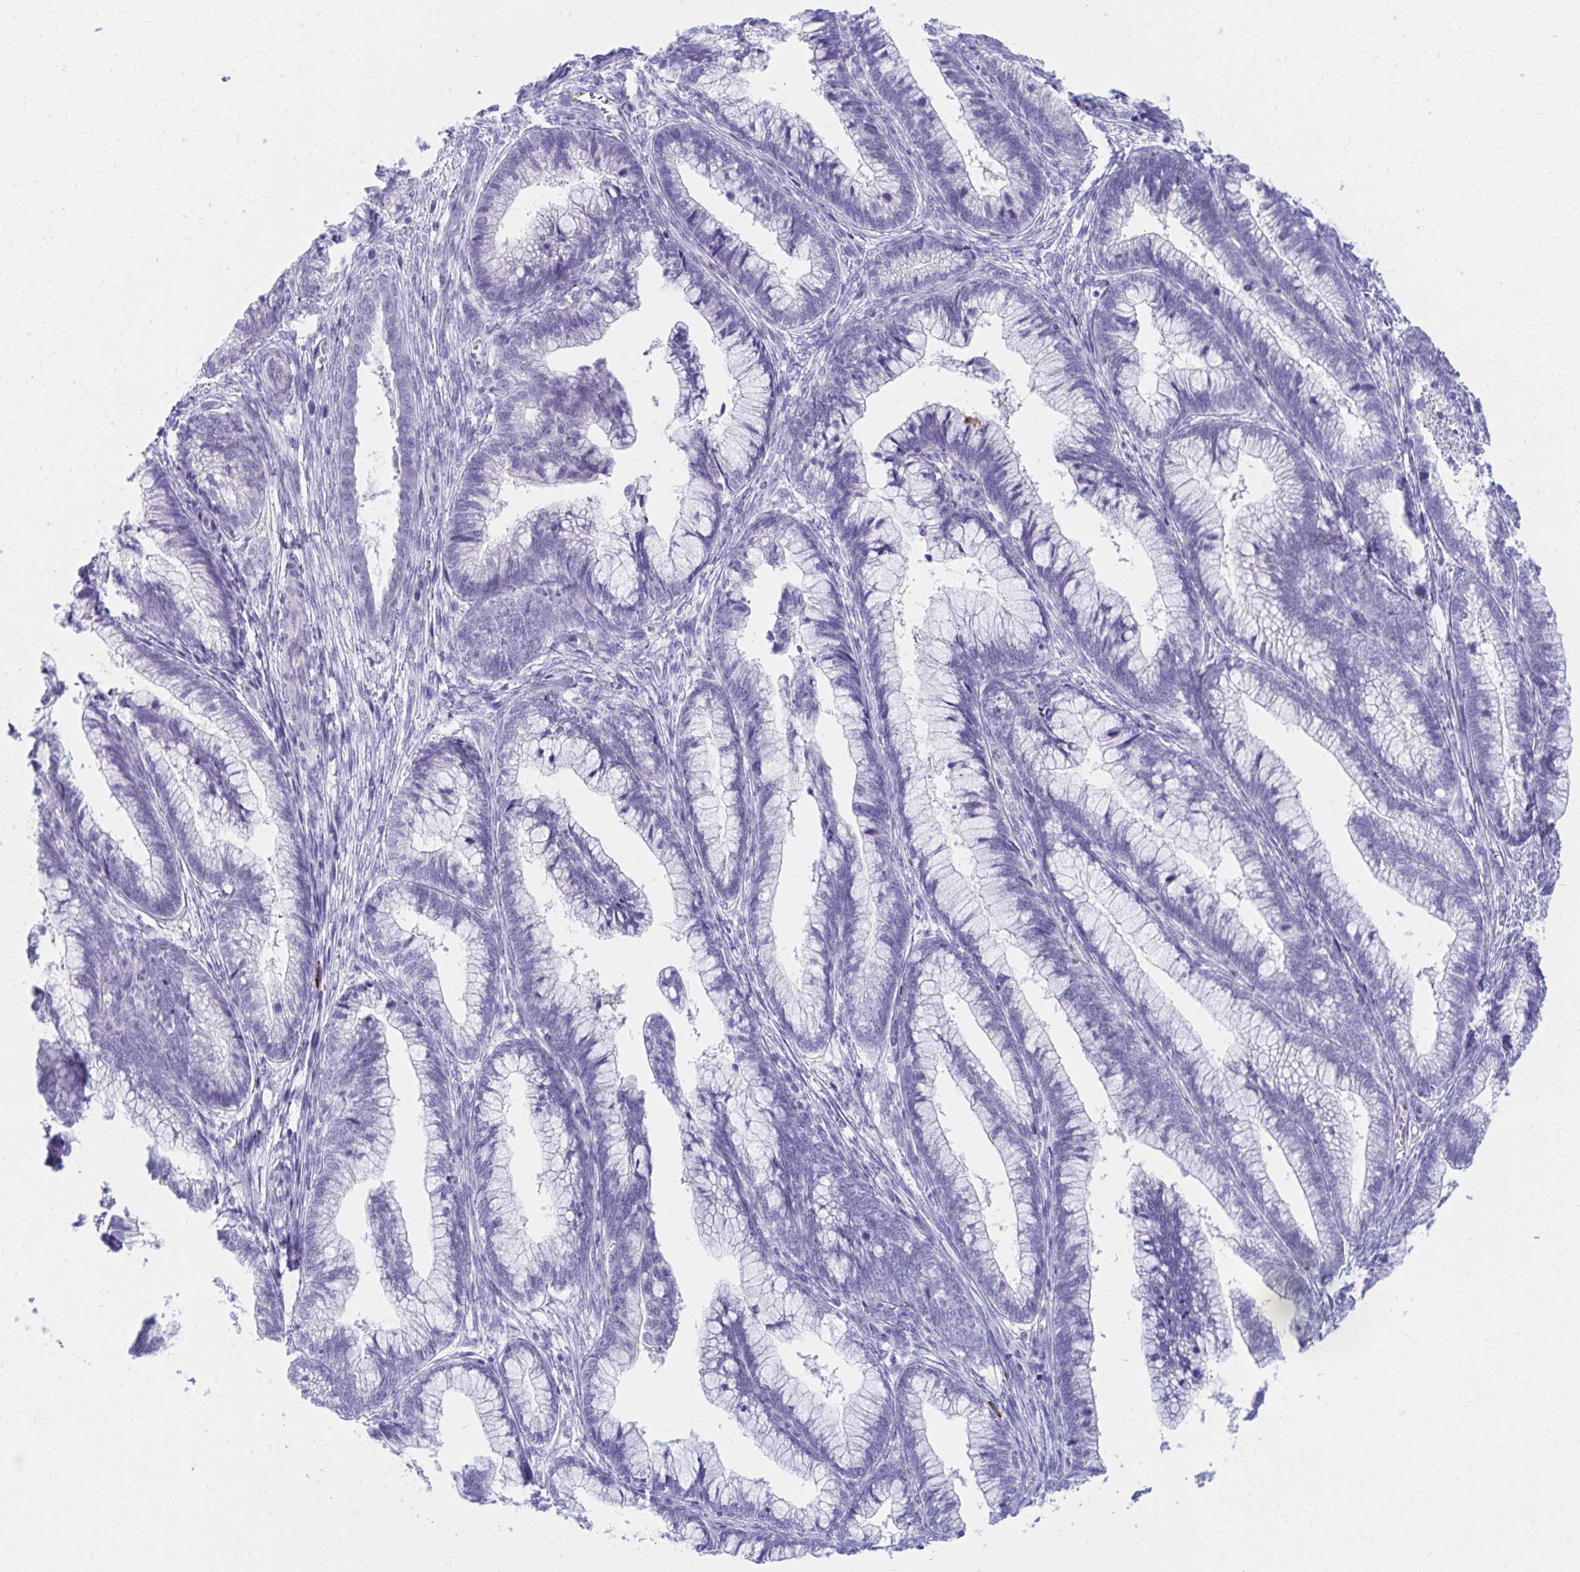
{"staining": {"intensity": "negative", "quantity": "none", "location": "none"}, "tissue": "cervical cancer", "cell_type": "Tumor cells", "image_type": "cancer", "snomed": [{"axis": "morphology", "description": "Adenocarcinoma, NOS"}, {"axis": "topography", "description": "Cervix"}], "caption": "Immunohistochemical staining of human adenocarcinoma (cervical) demonstrates no significant expression in tumor cells.", "gene": "SHISA8", "patient": {"sex": "female", "age": 44}}